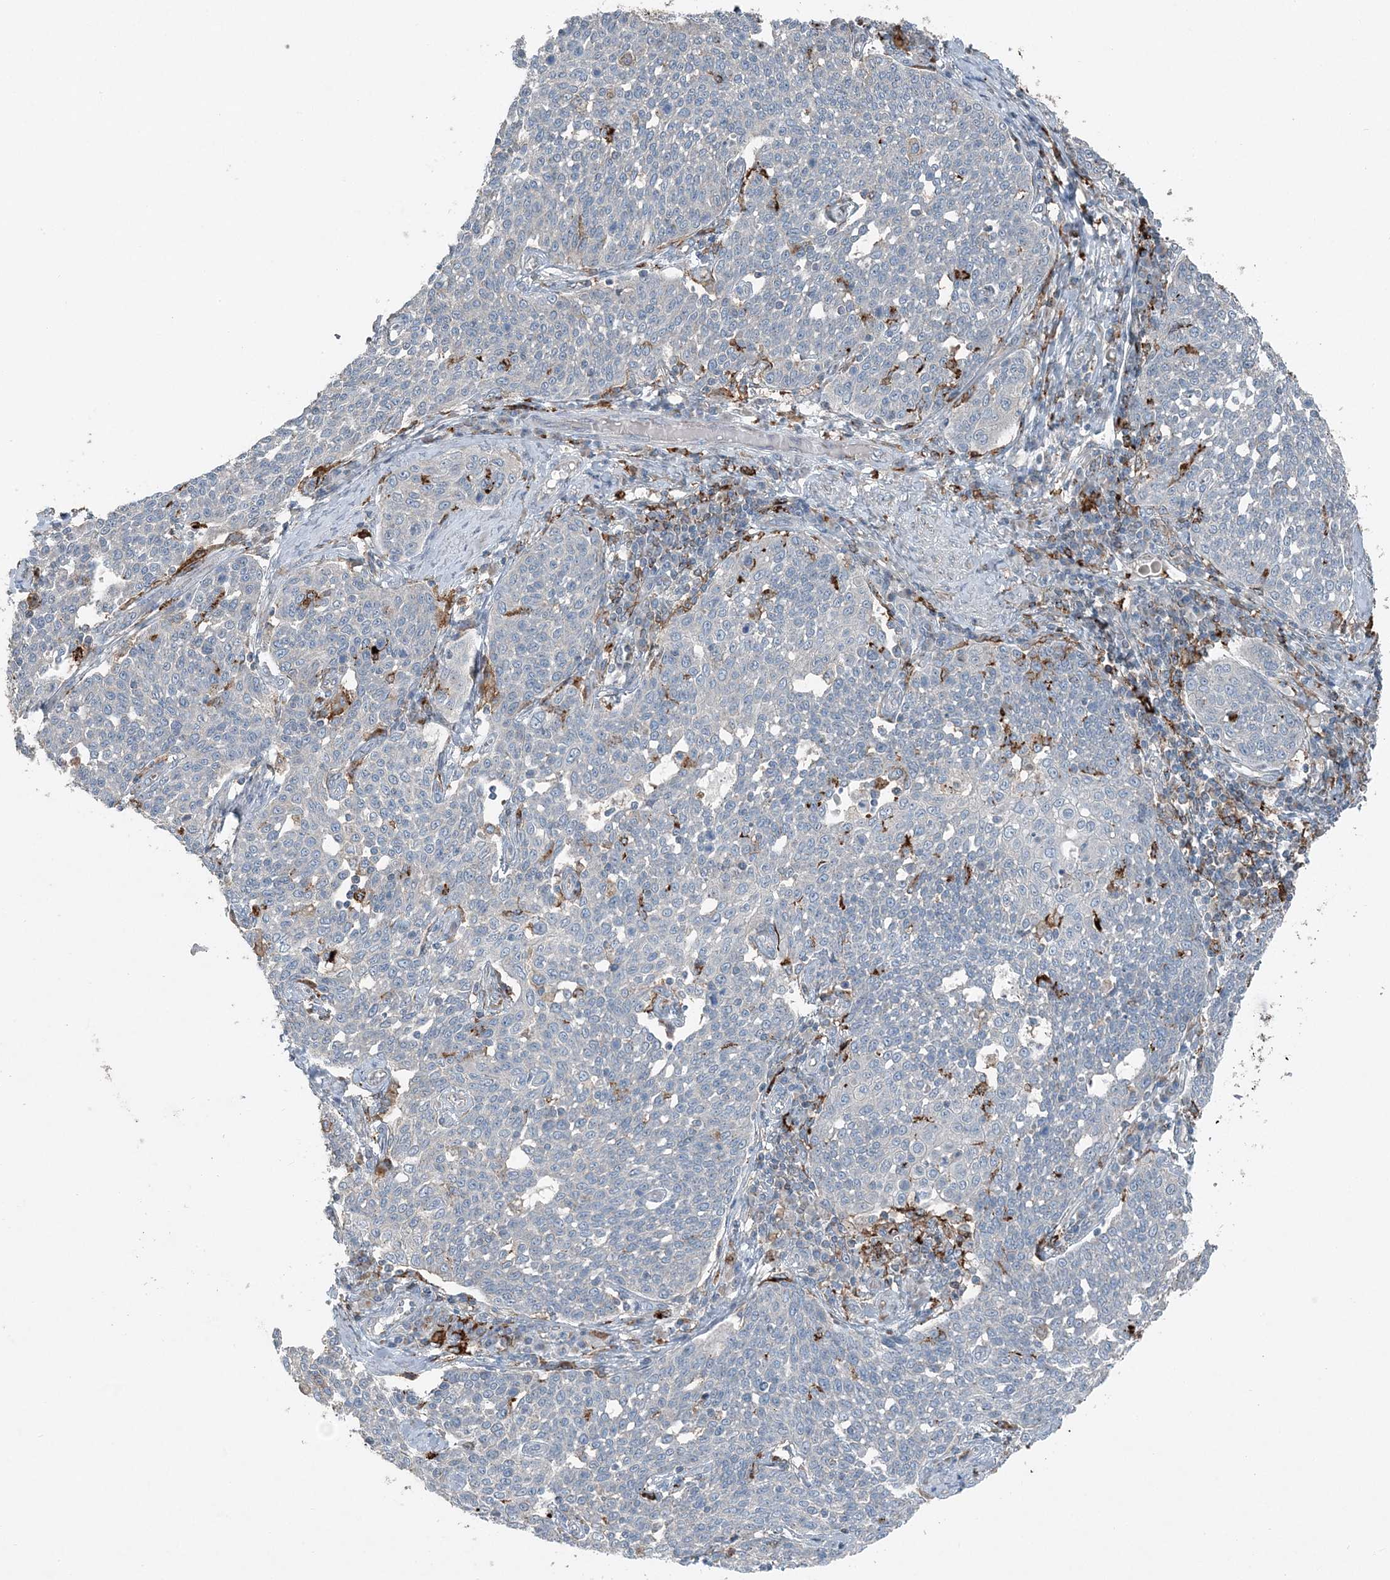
{"staining": {"intensity": "negative", "quantity": "none", "location": "none"}, "tissue": "cervical cancer", "cell_type": "Tumor cells", "image_type": "cancer", "snomed": [{"axis": "morphology", "description": "Squamous cell carcinoma, NOS"}, {"axis": "topography", "description": "Cervix"}], "caption": "Immunohistochemistry (IHC) photomicrograph of squamous cell carcinoma (cervical) stained for a protein (brown), which displays no staining in tumor cells. (Stains: DAB (3,3'-diaminobenzidine) IHC with hematoxylin counter stain, Microscopy: brightfield microscopy at high magnification).", "gene": "KY", "patient": {"sex": "female", "age": 34}}